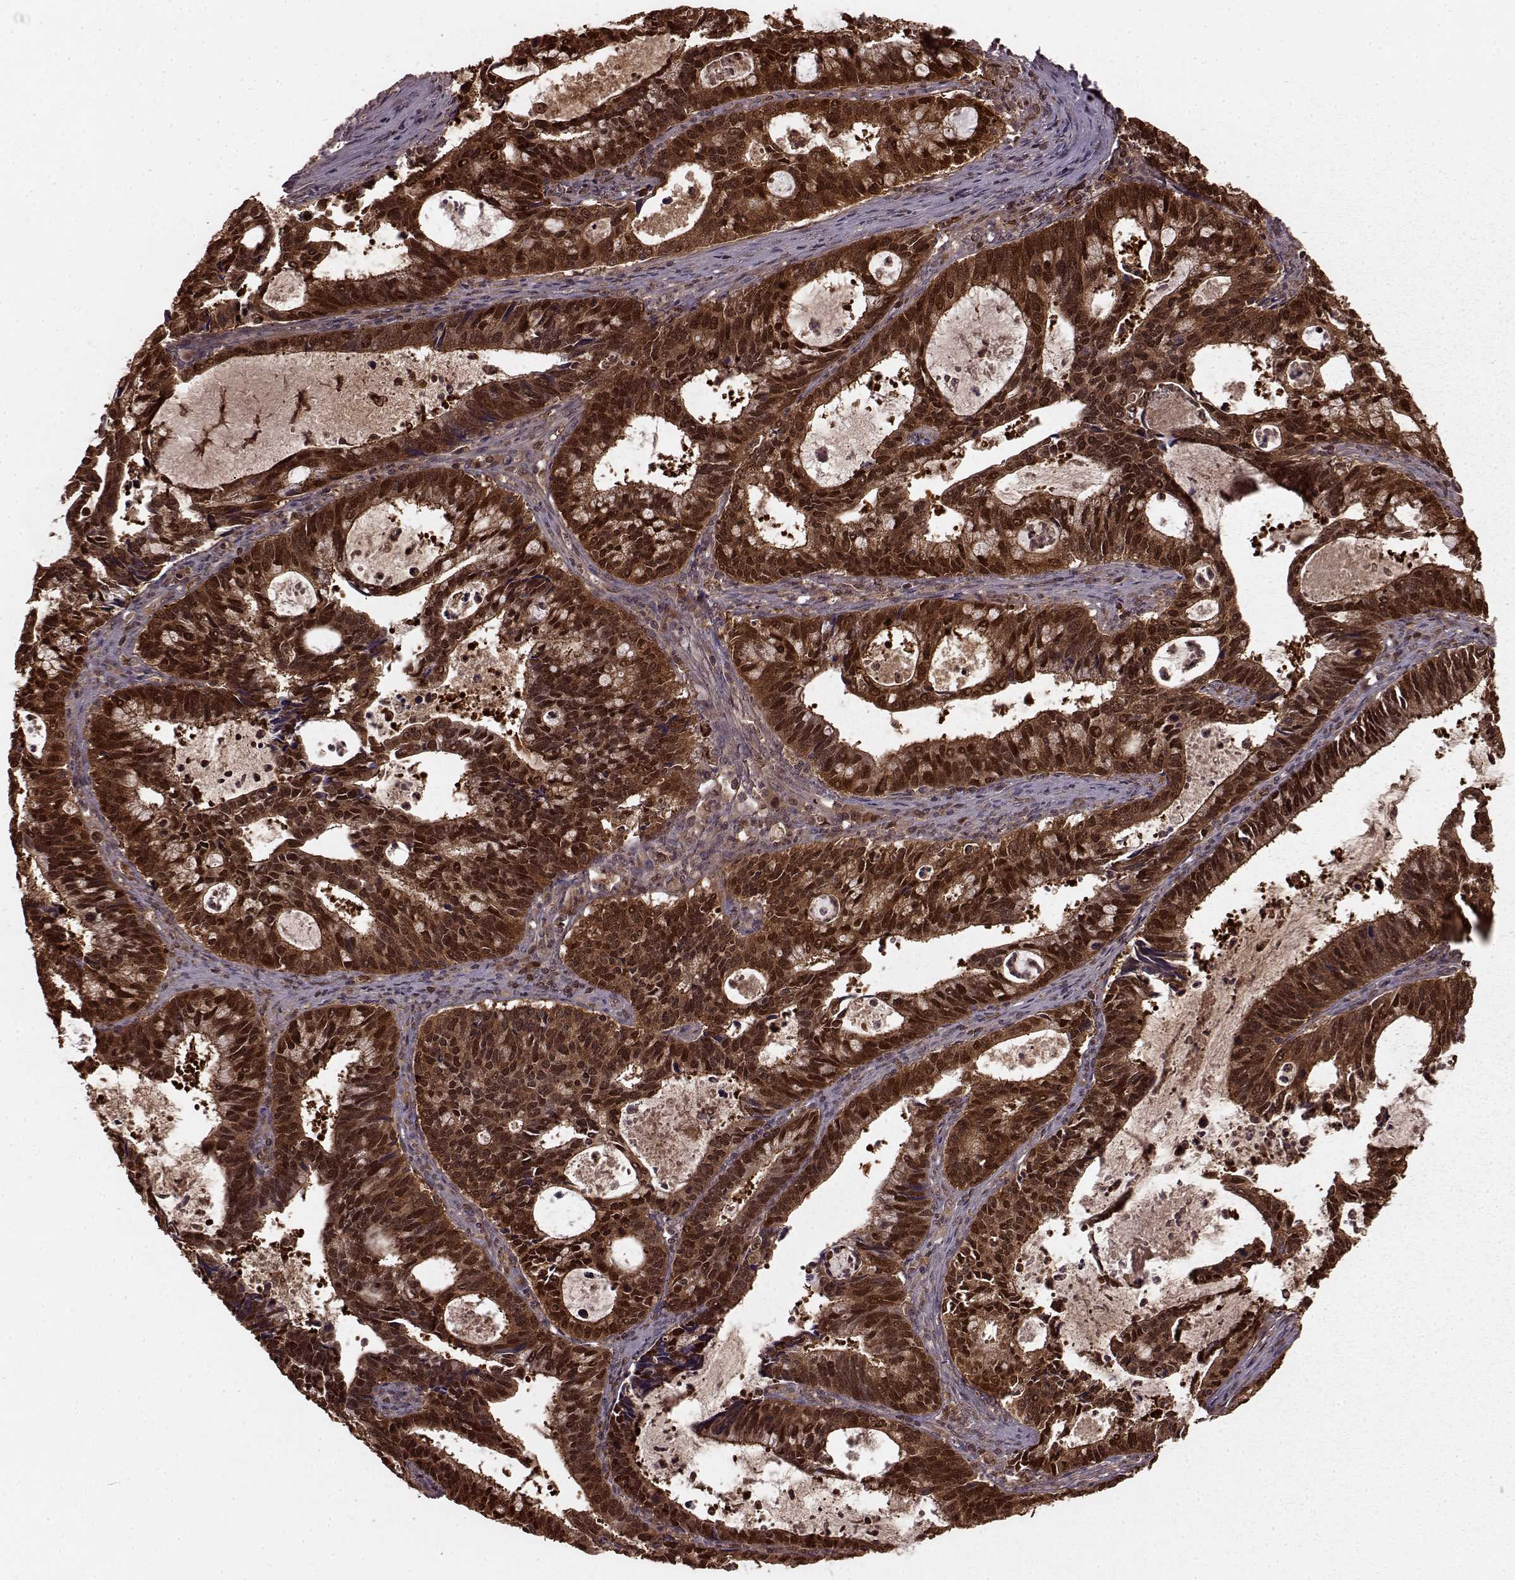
{"staining": {"intensity": "strong", "quantity": ">75%", "location": "cytoplasmic/membranous,nuclear"}, "tissue": "cervical cancer", "cell_type": "Tumor cells", "image_type": "cancer", "snomed": [{"axis": "morphology", "description": "Adenocarcinoma, NOS"}, {"axis": "topography", "description": "Cervix"}], "caption": "A photomicrograph of cervical adenocarcinoma stained for a protein shows strong cytoplasmic/membranous and nuclear brown staining in tumor cells.", "gene": "GSS", "patient": {"sex": "female", "age": 42}}